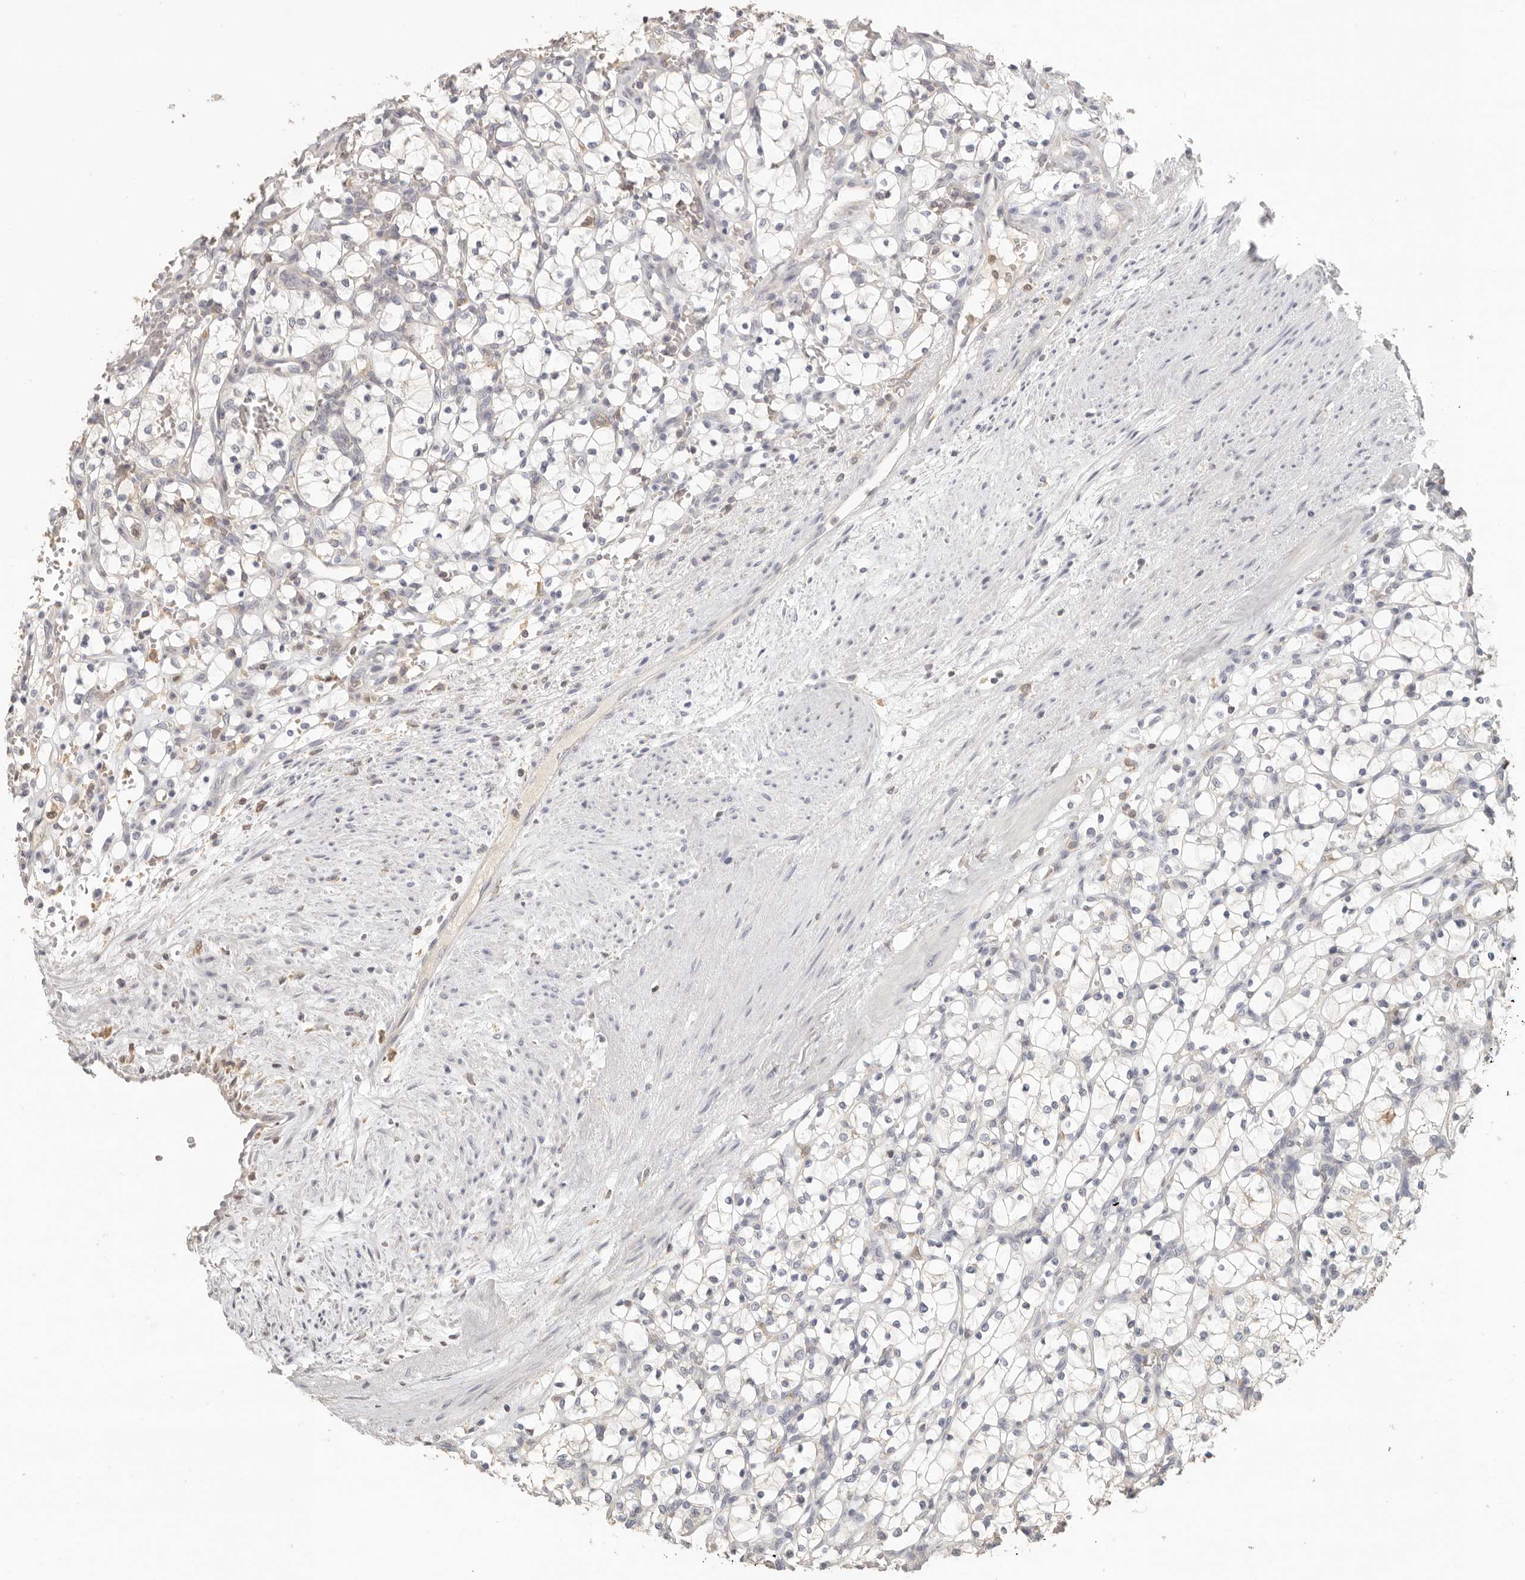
{"staining": {"intensity": "negative", "quantity": "none", "location": "none"}, "tissue": "renal cancer", "cell_type": "Tumor cells", "image_type": "cancer", "snomed": [{"axis": "morphology", "description": "Adenocarcinoma, NOS"}, {"axis": "topography", "description": "Kidney"}], "caption": "Immunohistochemical staining of renal cancer demonstrates no significant expression in tumor cells. The staining was performed using DAB to visualize the protein expression in brown, while the nuclei were stained in blue with hematoxylin (Magnification: 20x).", "gene": "CSK", "patient": {"sex": "female", "age": 69}}